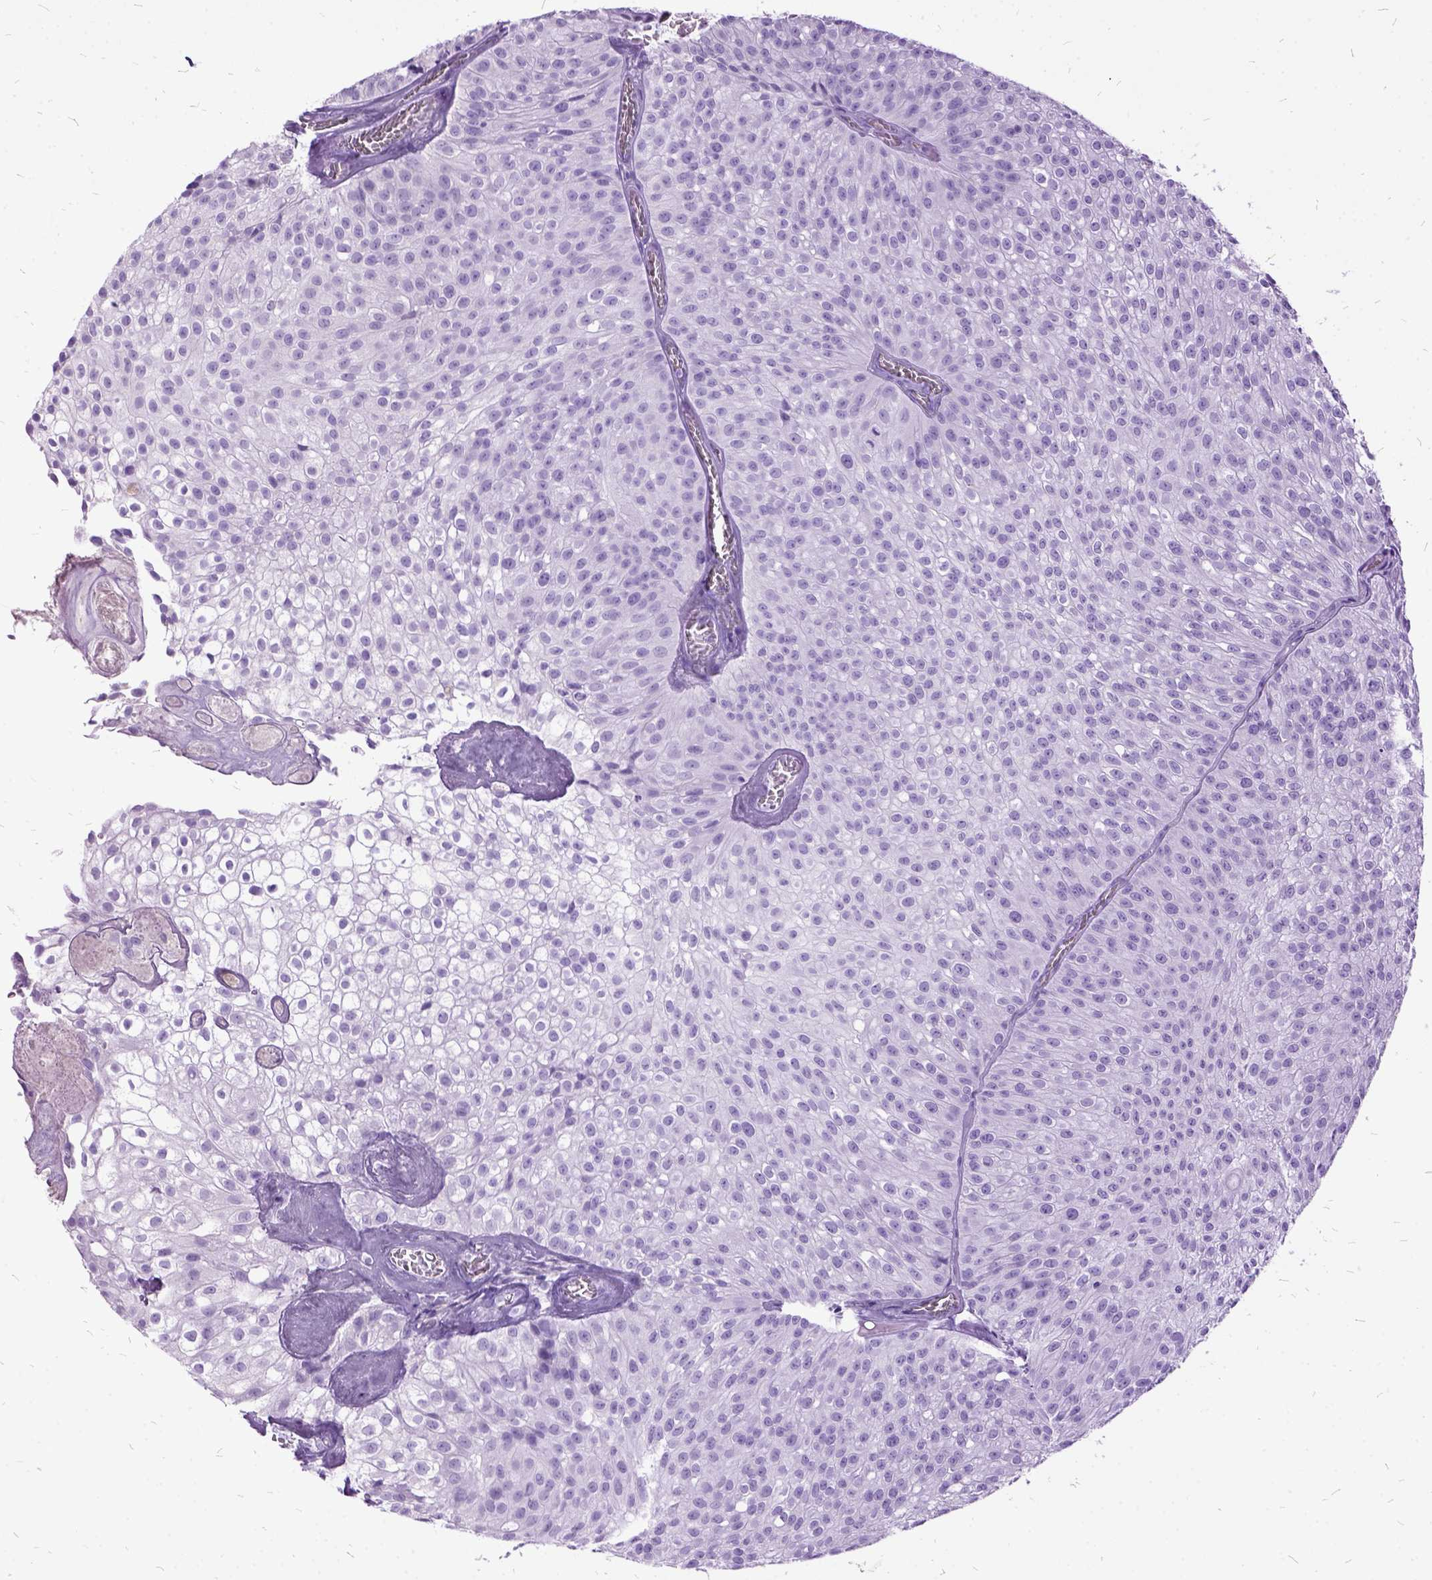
{"staining": {"intensity": "negative", "quantity": "none", "location": "none"}, "tissue": "urothelial cancer", "cell_type": "Tumor cells", "image_type": "cancer", "snomed": [{"axis": "morphology", "description": "Urothelial carcinoma, Low grade"}, {"axis": "topography", "description": "Urinary bladder"}], "caption": "This is a image of immunohistochemistry staining of urothelial cancer, which shows no staining in tumor cells.", "gene": "MME", "patient": {"sex": "male", "age": 70}}